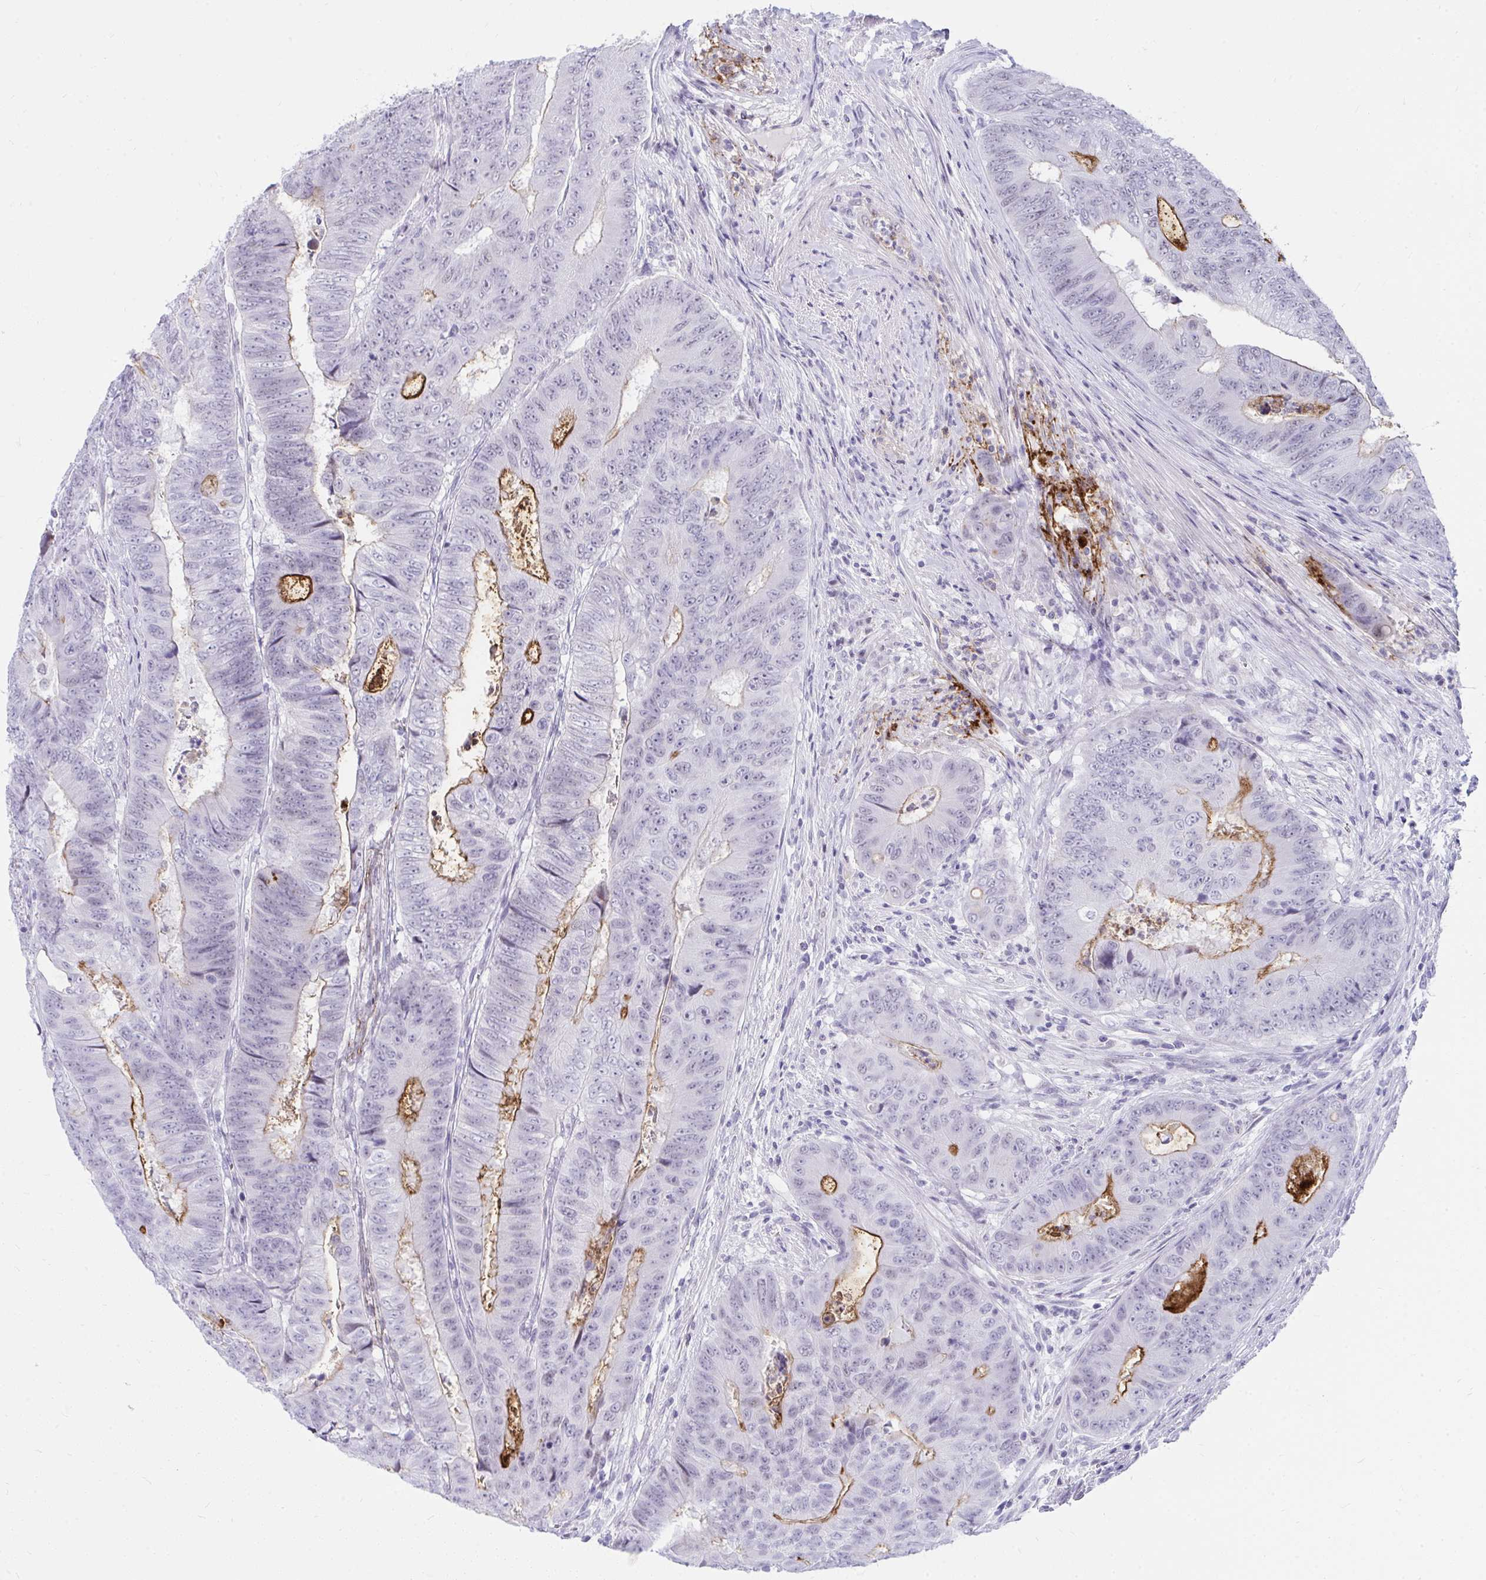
{"staining": {"intensity": "moderate", "quantity": "<25%", "location": "cytoplasmic/membranous"}, "tissue": "colorectal cancer", "cell_type": "Tumor cells", "image_type": "cancer", "snomed": [{"axis": "morphology", "description": "Adenocarcinoma, NOS"}, {"axis": "topography", "description": "Colon"}], "caption": "Immunohistochemistry histopathology image of colorectal cancer (adenocarcinoma) stained for a protein (brown), which demonstrates low levels of moderate cytoplasmic/membranous expression in about <25% of tumor cells.", "gene": "OR5F1", "patient": {"sex": "female", "age": 48}}